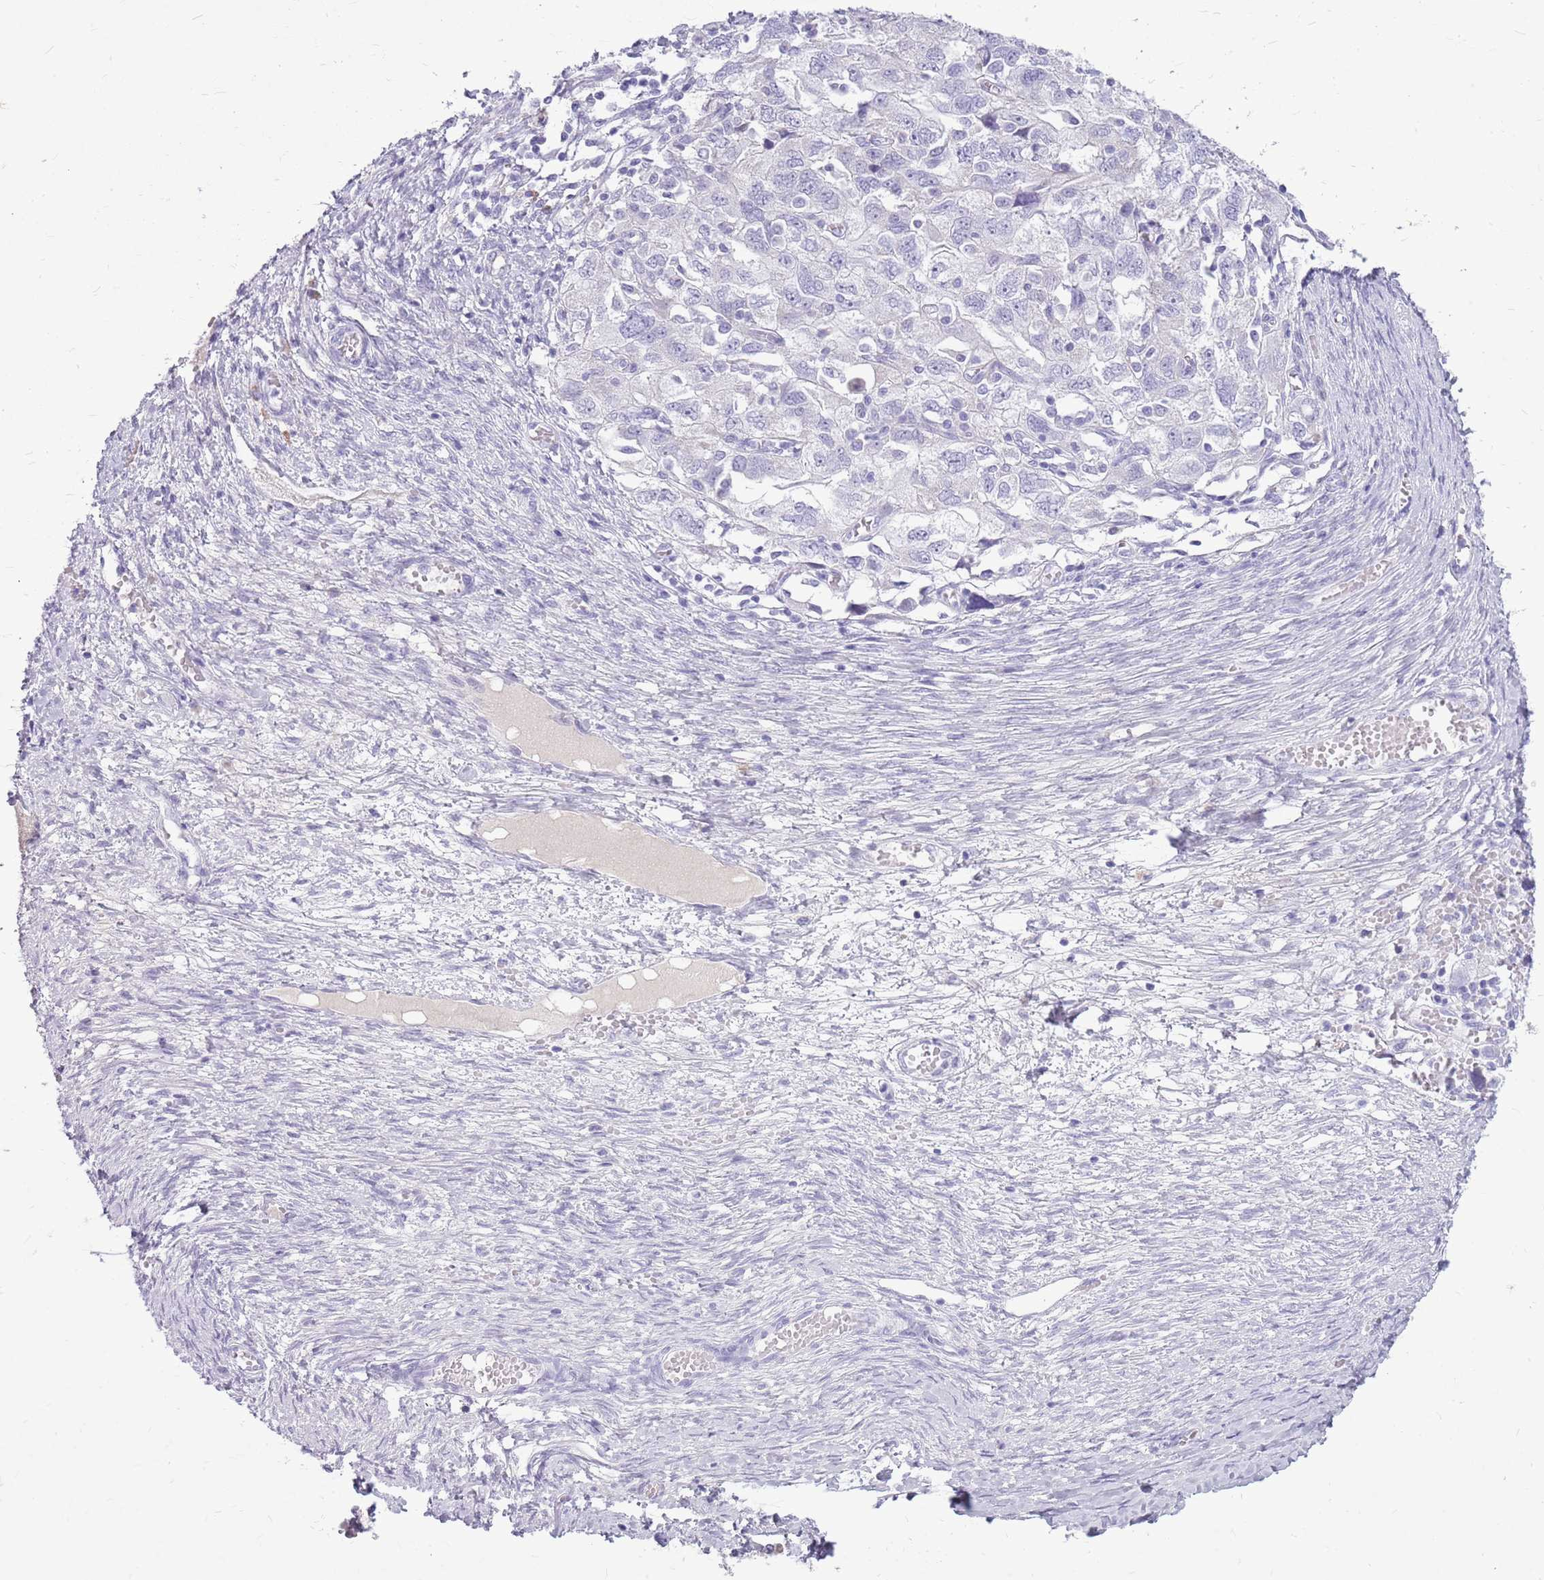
{"staining": {"intensity": "negative", "quantity": "none", "location": "none"}, "tissue": "ovarian cancer", "cell_type": "Tumor cells", "image_type": "cancer", "snomed": [{"axis": "morphology", "description": "Carcinoma, NOS"}, {"axis": "morphology", "description": "Cystadenocarcinoma, serous, NOS"}, {"axis": "topography", "description": "Ovary"}], "caption": "Immunohistochemistry (IHC) image of human ovarian carcinoma stained for a protein (brown), which exhibits no staining in tumor cells.", "gene": "ZNF425", "patient": {"sex": "female", "age": 69}}